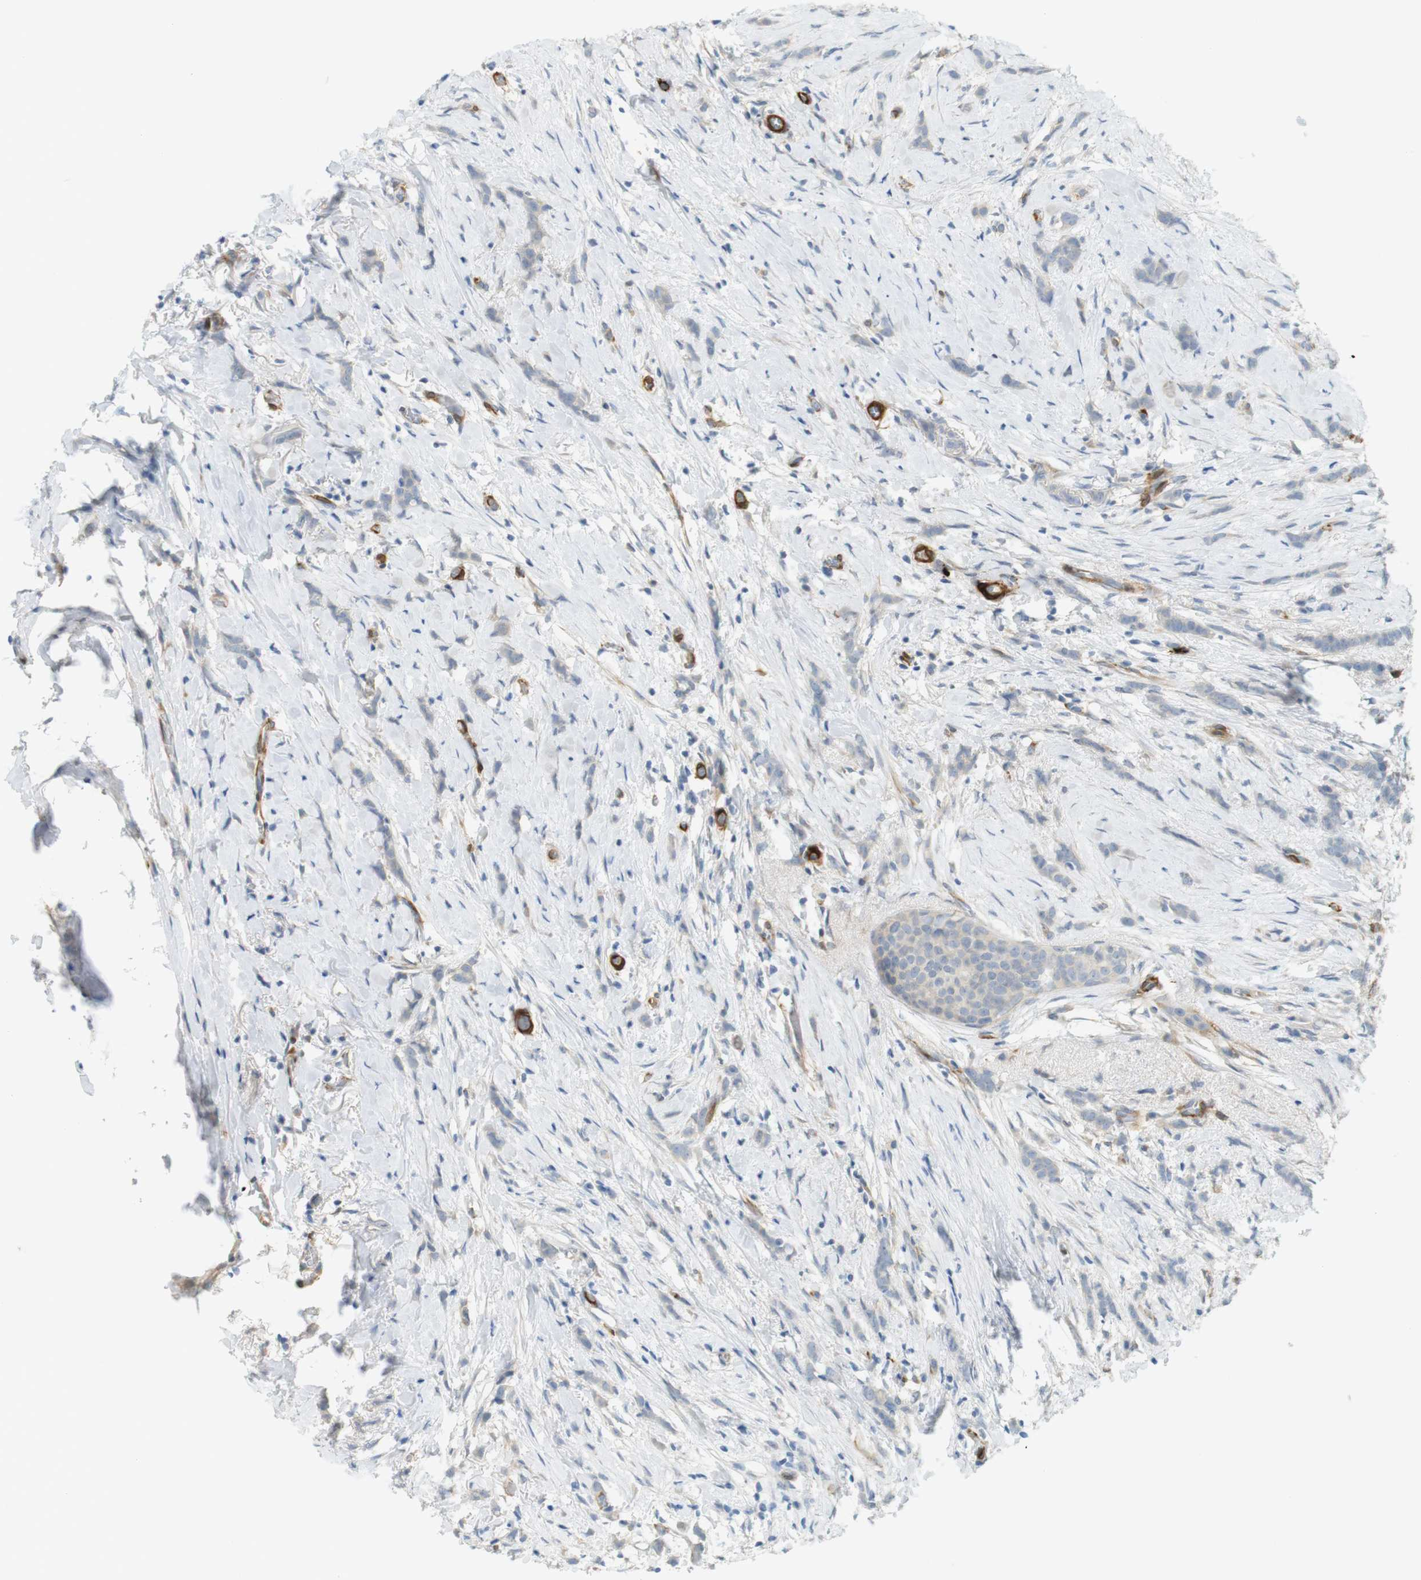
{"staining": {"intensity": "negative", "quantity": "none", "location": "none"}, "tissue": "breast cancer", "cell_type": "Tumor cells", "image_type": "cancer", "snomed": [{"axis": "morphology", "description": "Lobular carcinoma, in situ"}, {"axis": "morphology", "description": "Lobular carcinoma"}, {"axis": "topography", "description": "Breast"}], "caption": "High power microscopy photomicrograph of an immunohistochemistry (IHC) micrograph of lobular carcinoma in situ (breast), revealing no significant positivity in tumor cells.", "gene": "PDE3A", "patient": {"sex": "female", "age": 41}}